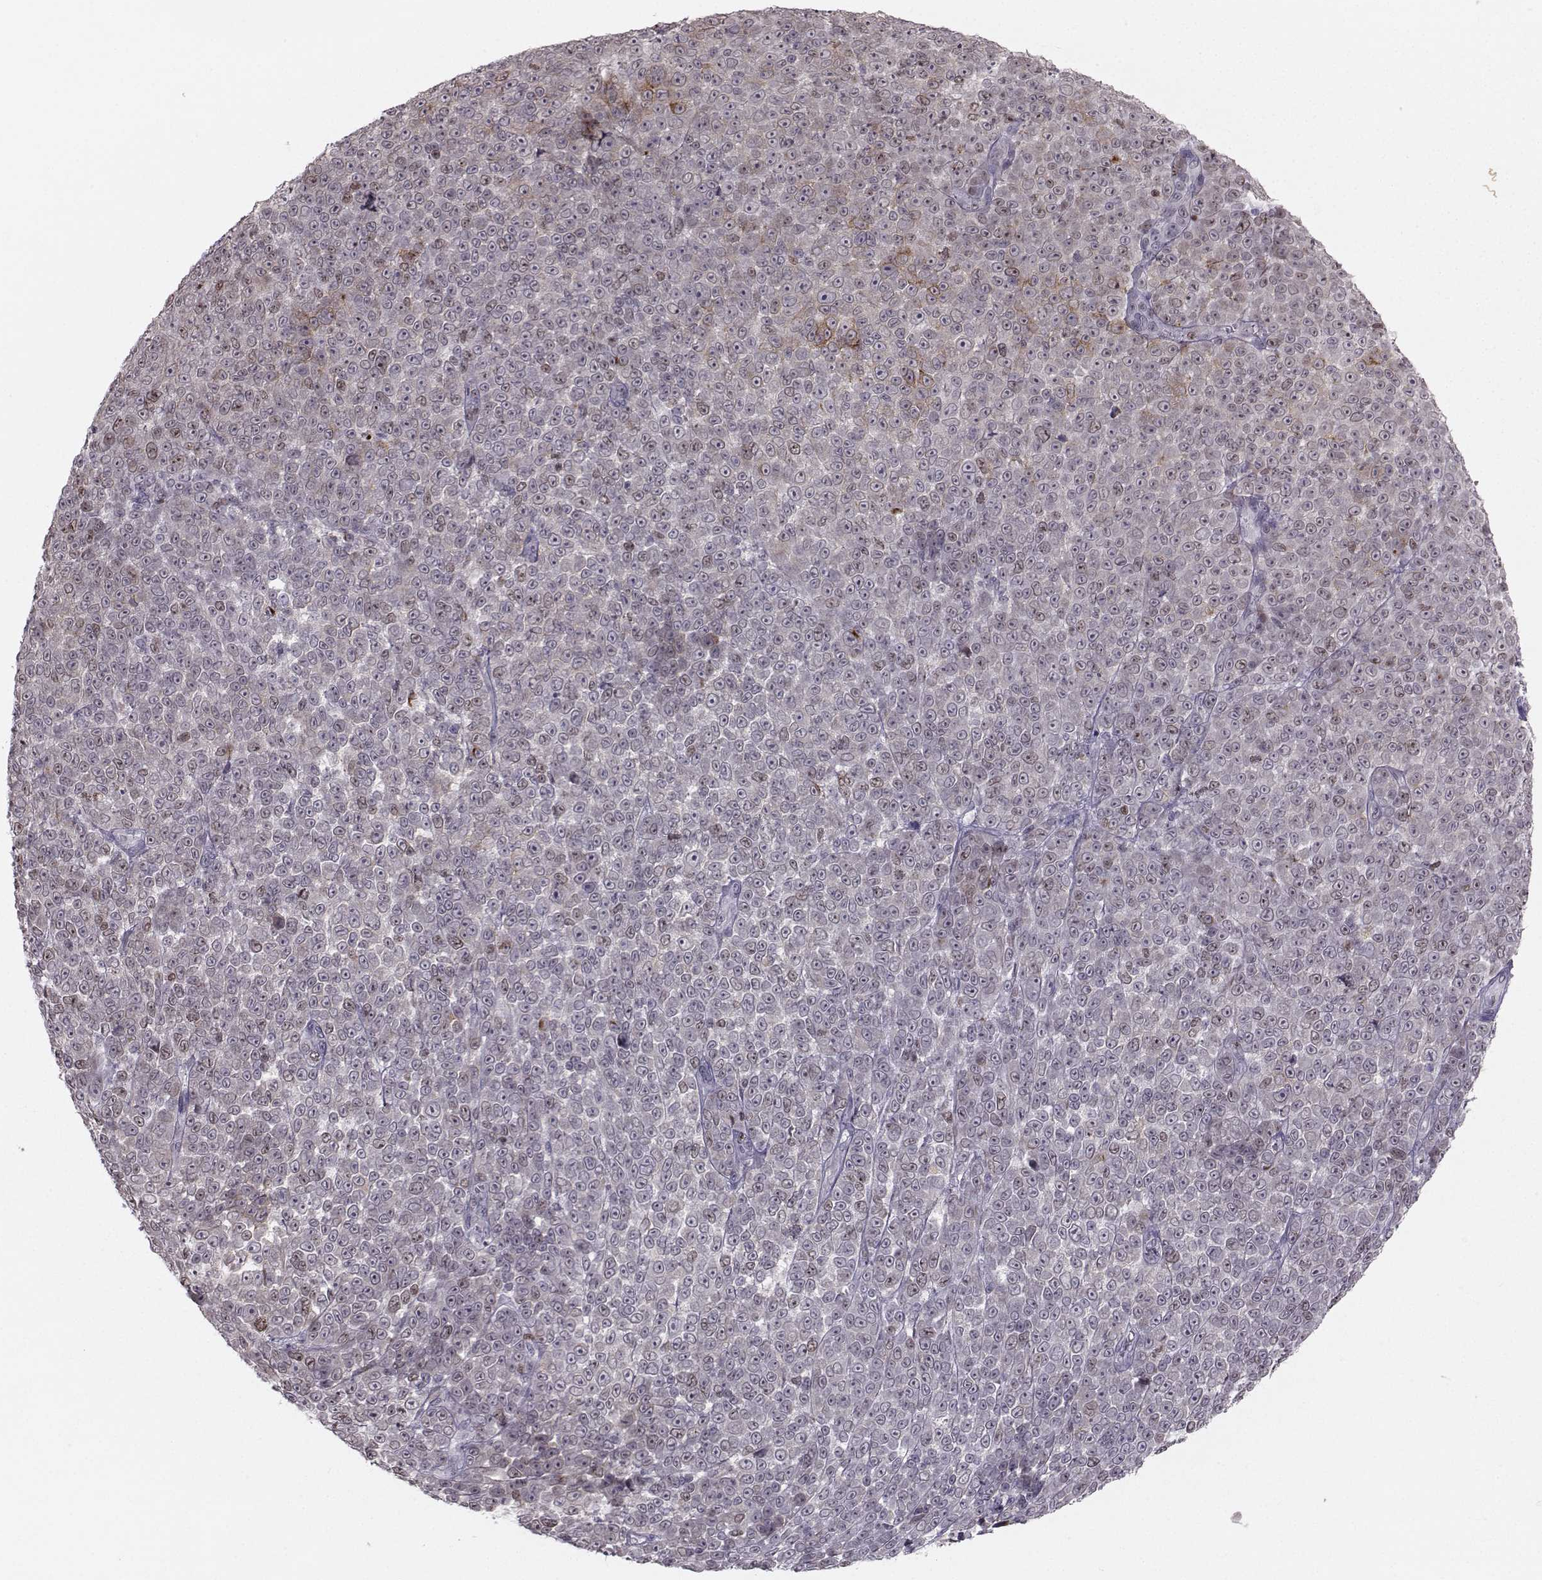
{"staining": {"intensity": "negative", "quantity": "none", "location": "none"}, "tissue": "melanoma", "cell_type": "Tumor cells", "image_type": "cancer", "snomed": [{"axis": "morphology", "description": "Malignant melanoma, NOS"}, {"axis": "topography", "description": "Skin"}], "caption": "DAB immunohistochemical staining of melanoma shows no significant staining in tumor cells.", "gene": "LRP8", "patient": {"sex": "female", "age": 95}}